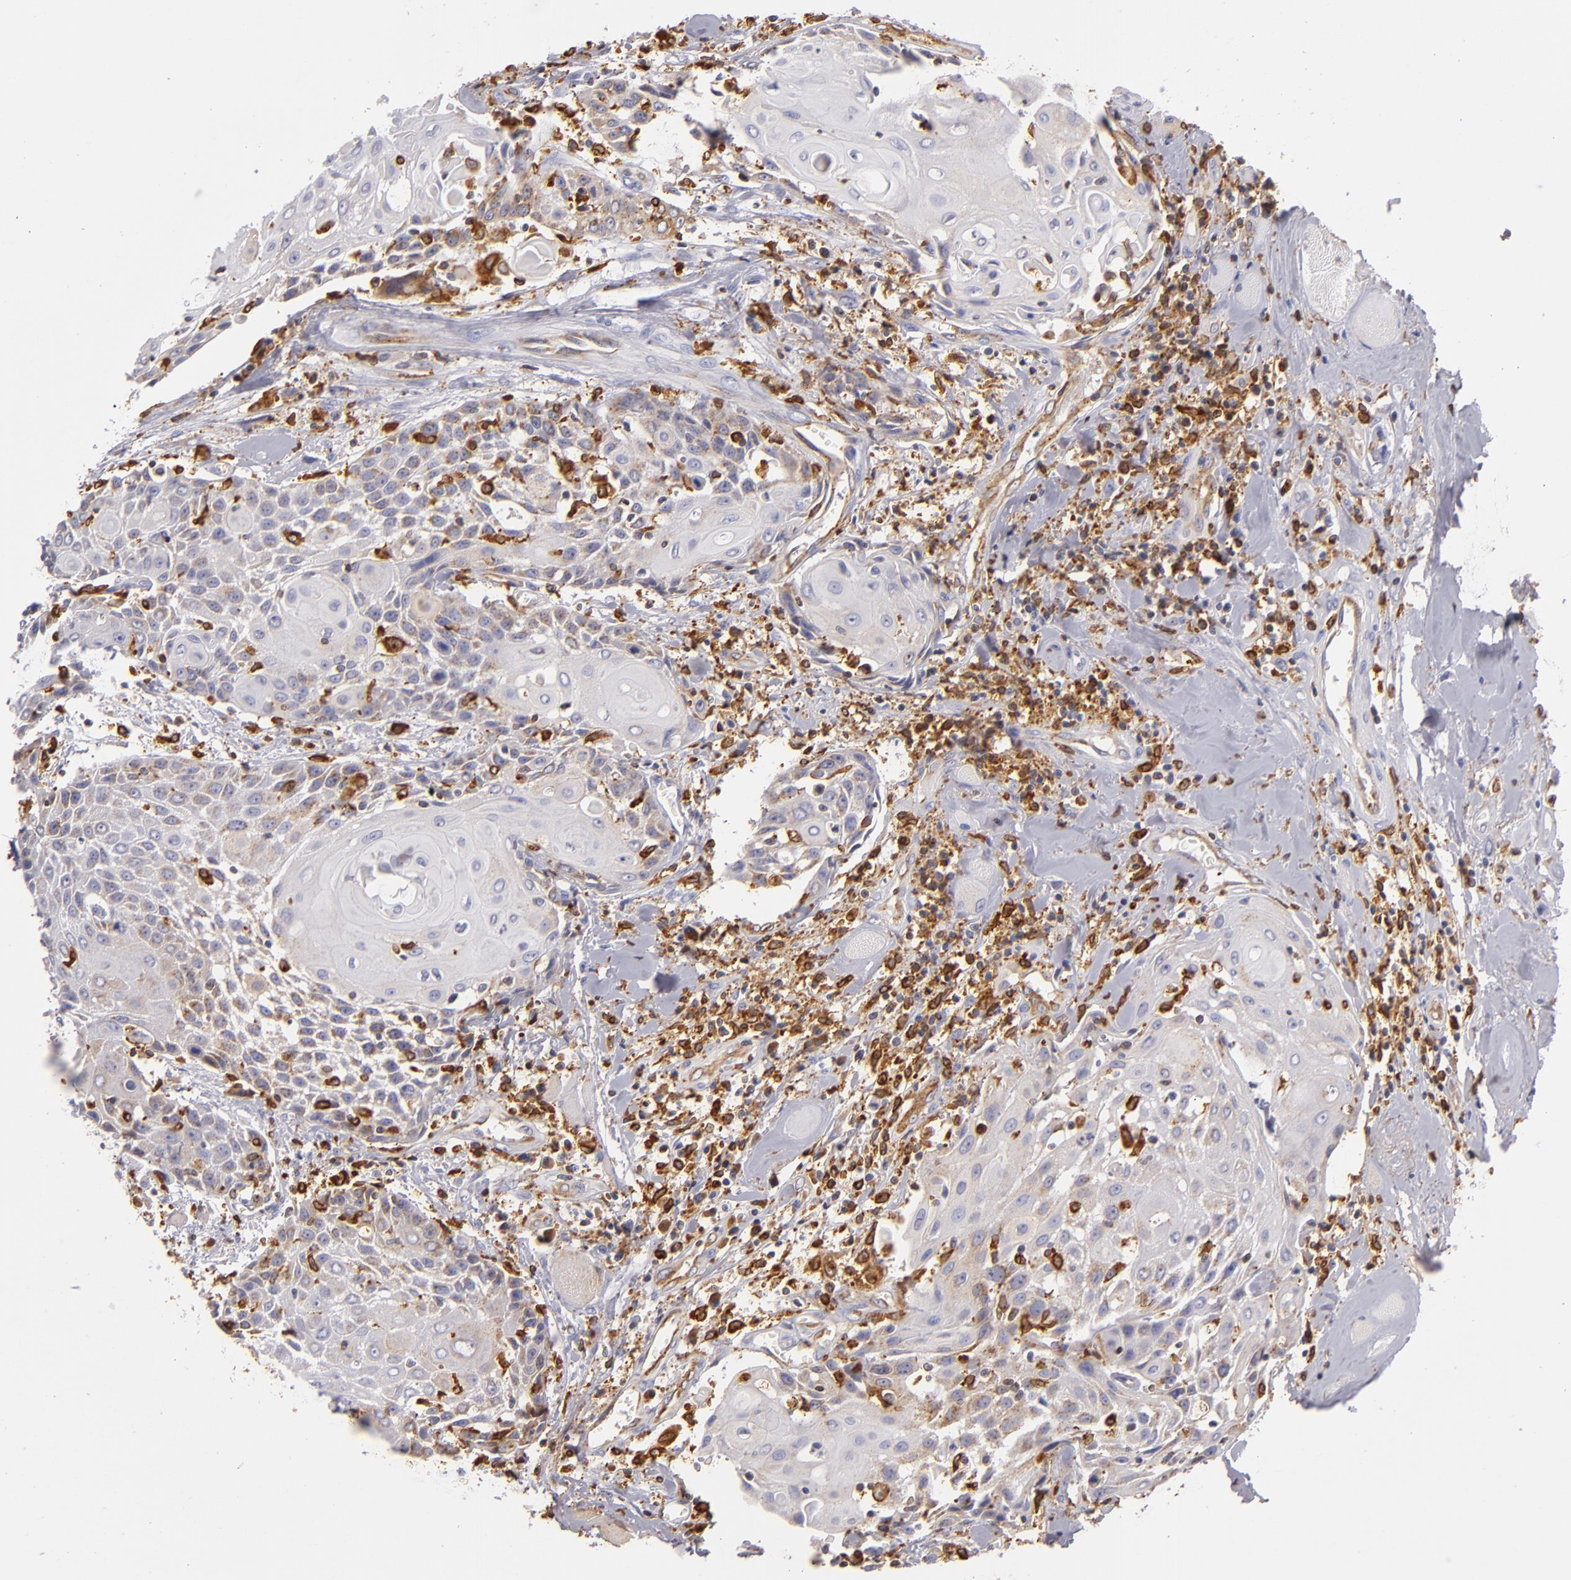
{"staining": {"intensity": "moderate", "quantity": "25%-75%", "location": "cytoplasmic/membranous"}, "tissue": "head and neck cancer", "cell_type": "Tumor cells", "image_type": "cancer", "snomed": [{"axis": "morphology", "description": "Squamous cell carcinoma, NOS"}, {"axis": "topography", "description": "Oral tissue"}, {"axis": "topography", "description": "Head-Neck"}], "caption": "Brown immunohistochemical staining in squamous cell carcinoma (head and neck) reveals moderate cytoplasmic/membranous positivity in about 25%-75% of tumor cells.", "gene": "CD74", "patient": {"sex": "female", "age": 82}}